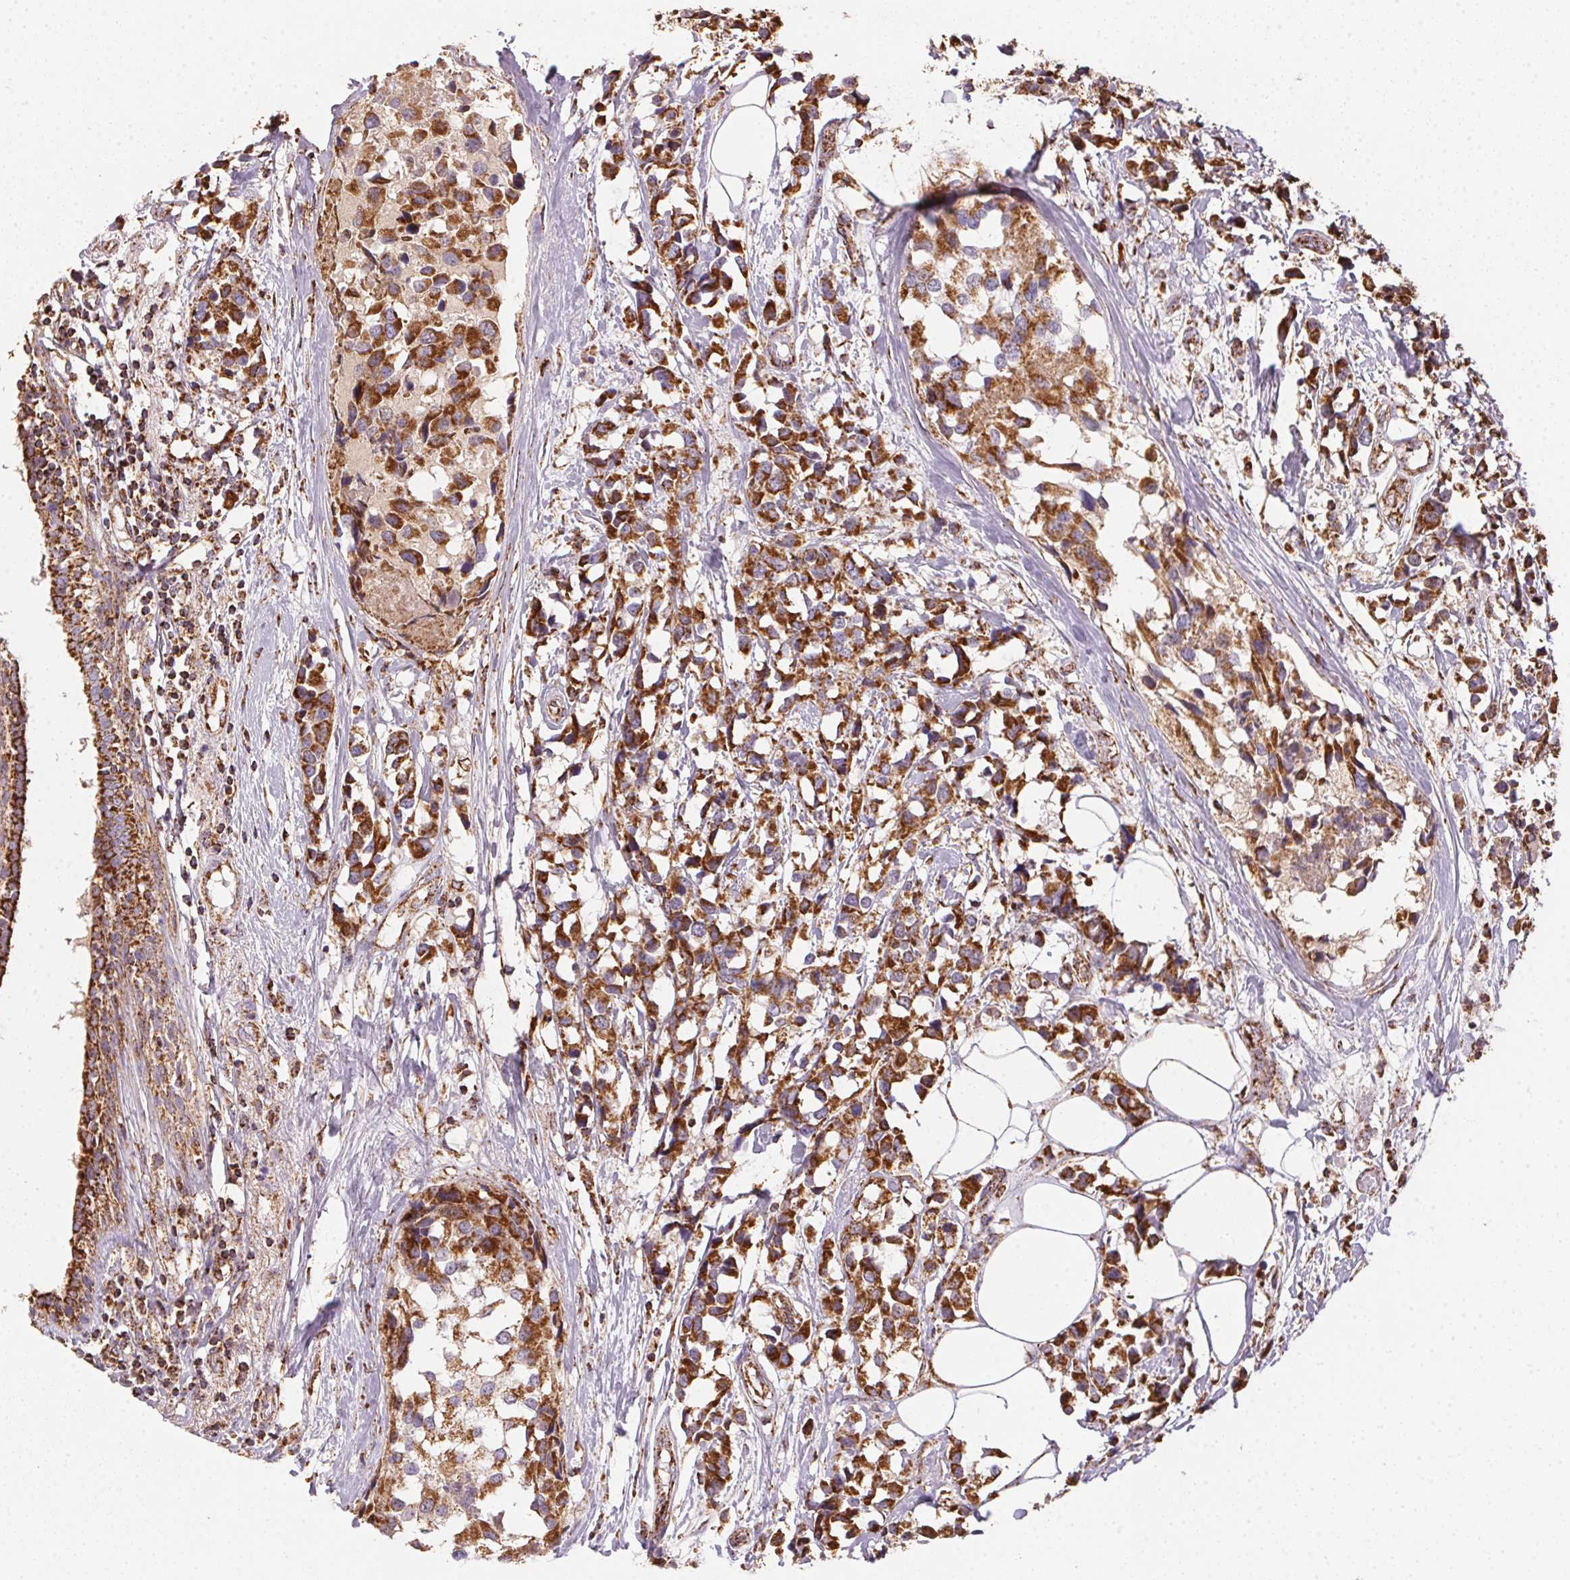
{"staining": {"intensity": "strong", "quantity": ">75%", "location": "cytoplasmic/membranous"}, "tissue": "breast cancer", "cell_type": "Tumor cells", "image_type": "cancer", "snomed": [{"axis": "morphology", "description": "Lobular carcinoma"}, {"axis": "topography", "description": "Breast"}], "caption": "Immunohistochemistry staining of breast lobular carcinoma, which displays high levels of strong cytoplasmic/membranous expression in approximately >75% of tumor cells indicating strong cytoplasmic/membranous protein staining. The staining was performed using DAB (3,3'-diaminobenzidine) (brown) for protein detection and nuclei were counterstained in hematoxylin (blue).", "gene": "NDUFS2", "patient": {"sex": "female", "age": 59}}